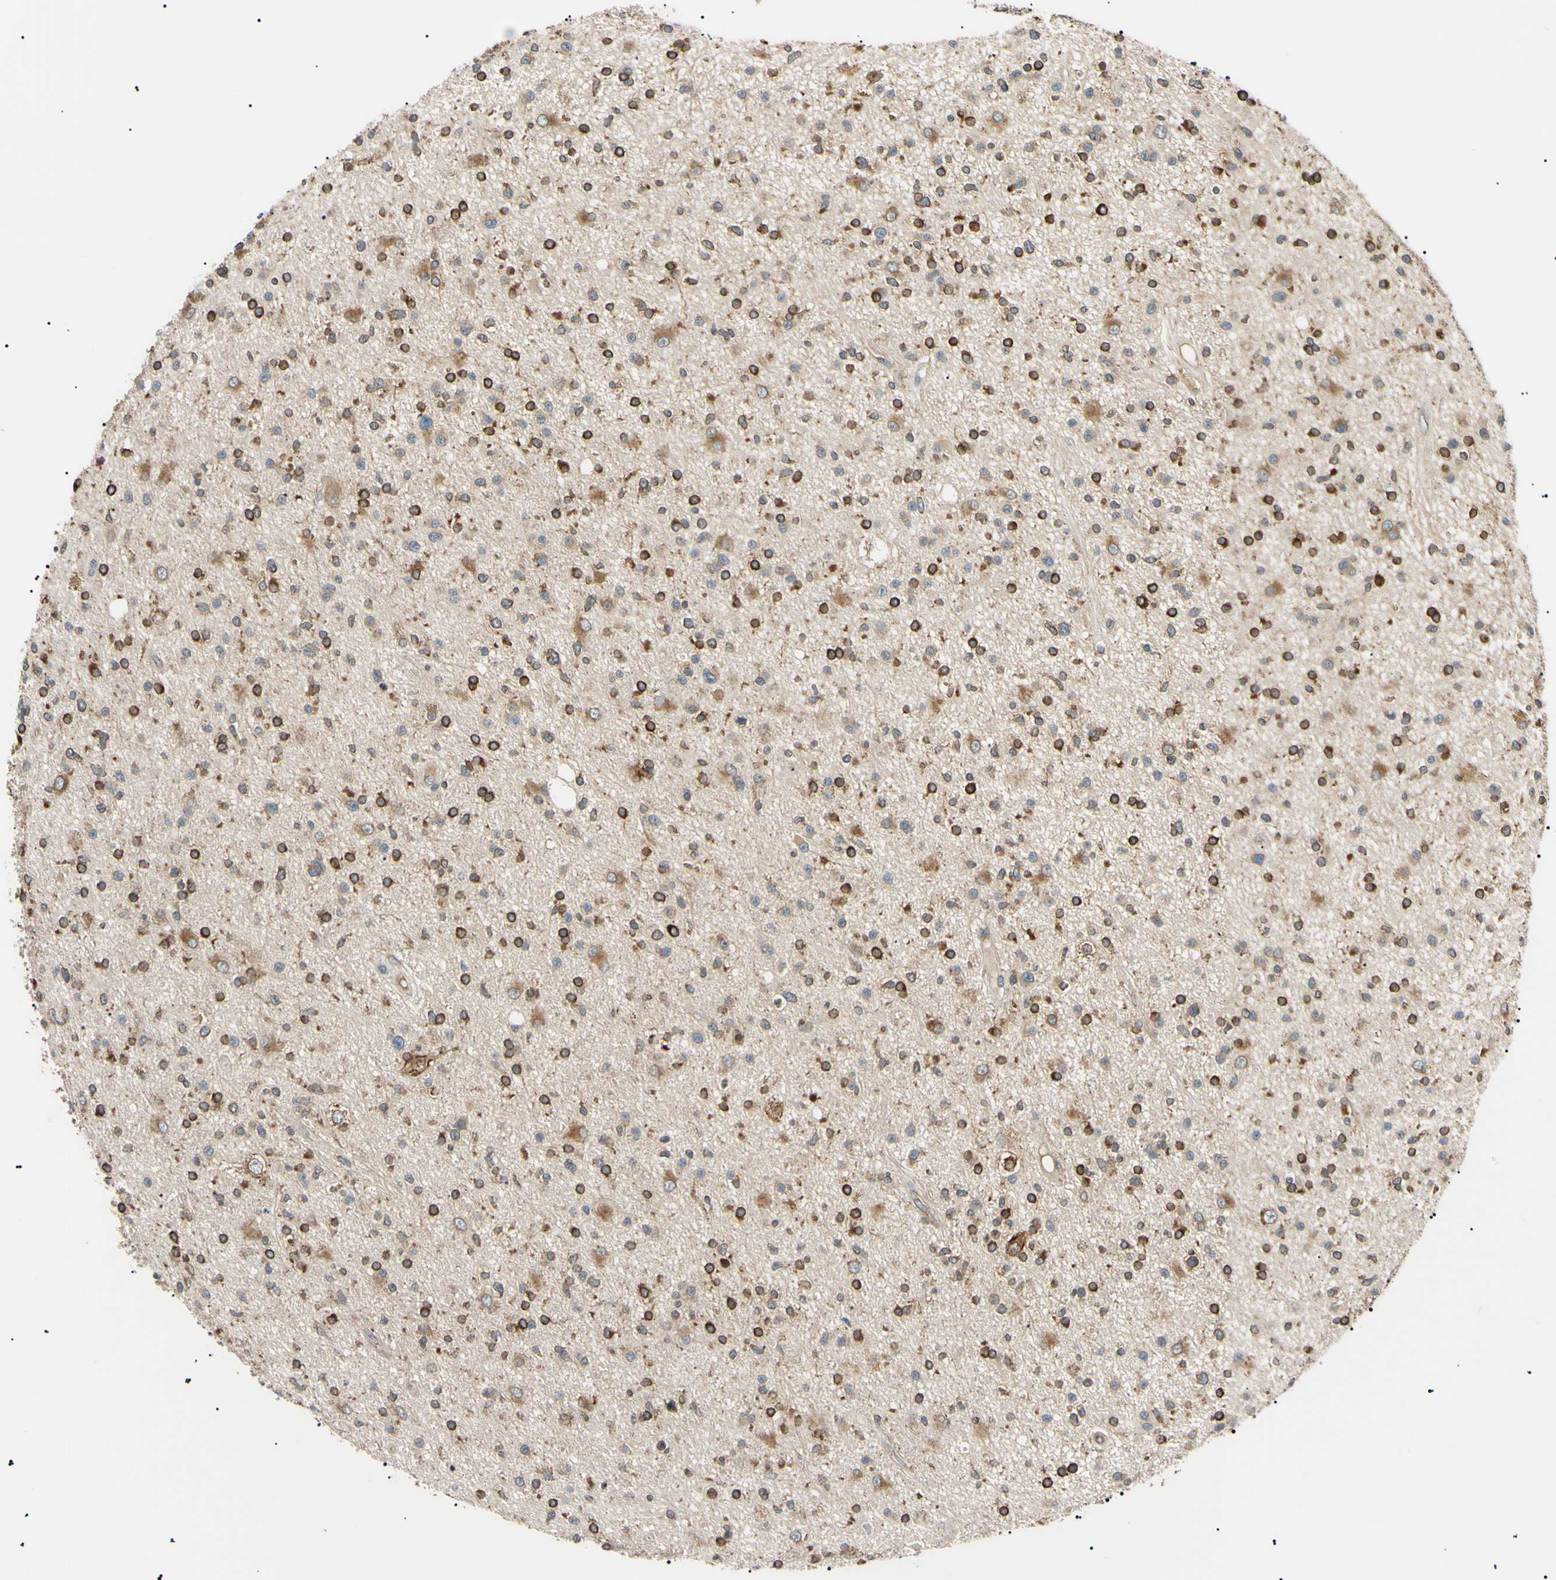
{"staining": {"intensity": "moderate", "quantity": ">75%", "location": "cytoplasmic/membranous"}, "tissue": "glioma", "cell_type": "Tumor cells", "image_type": "cancer", "snomed": [{"axis": "morphology", "description": "Glioma, malignant, High grade"}, {"axis": "topography", "description": "Brain"}], "caption": "Malignant glioma (high-grade) stained with DAB (3,3'-diaminobenzidine) immunohistochemistry displays medium levels of moderate cytoplasmic/membranous staining in approximately >75% of tumor cells.", "gene": "VAPA", "patient": {"sex": "male", "age": 33}}